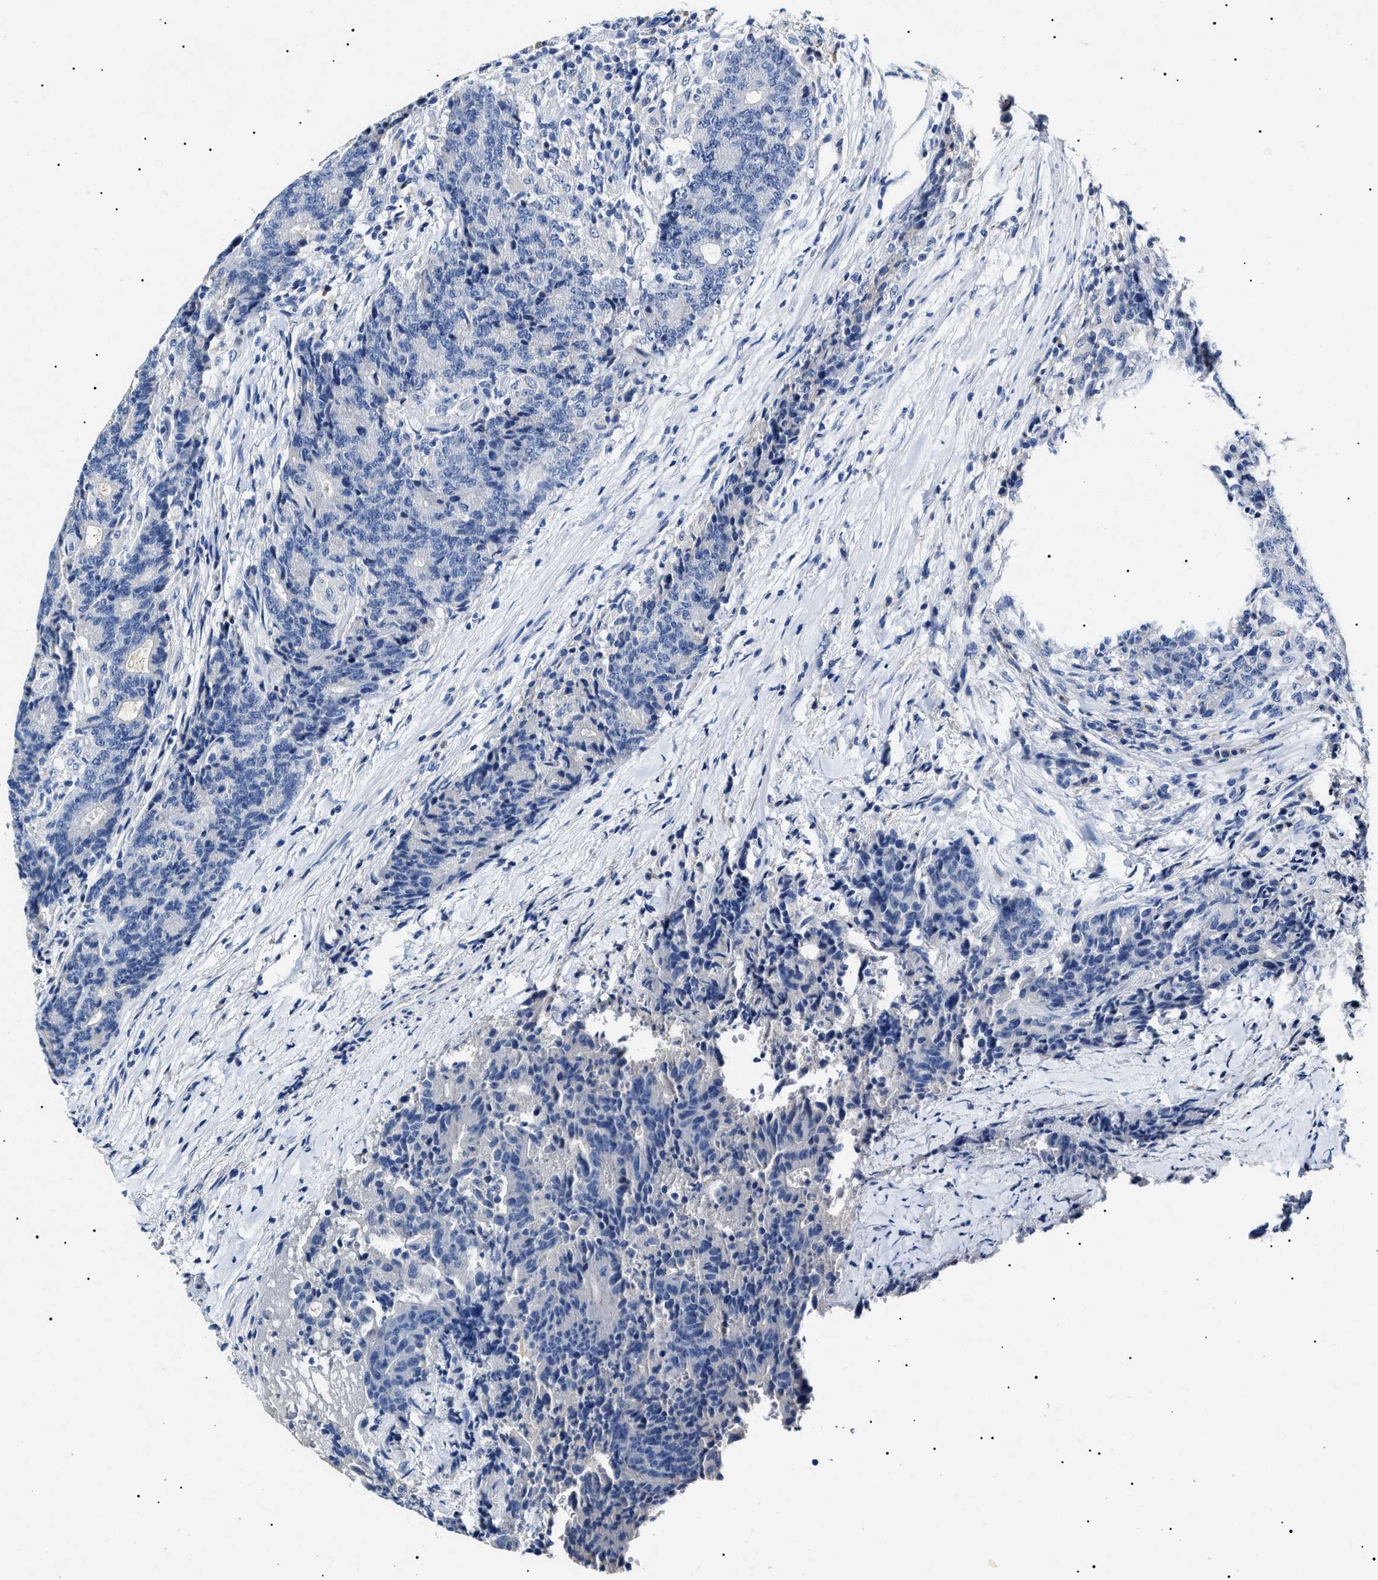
{"staining": {"intensity": "negative", "quantity": "none", "location": "none"}, "tissue": "colorectal cancer", "cell_type": "Tumor cells", "image_type": "cancer", "snomed": [{"axis": "morphology", "description": "Normal tissue, NOS"}, {"axis": "morphology", "description": "Adenocarcinoma, NOS"}, {"axis": "topography", "description": "Colon"}], "caption": "Immunohistochemistry photomicrograph of neoplastic tissue: human colorectal cancer stained with DAB reveals no significant protein expression in tumor cells.", "gene": "LRRC8E", "patient": {"sex": "female", "age": 75}}